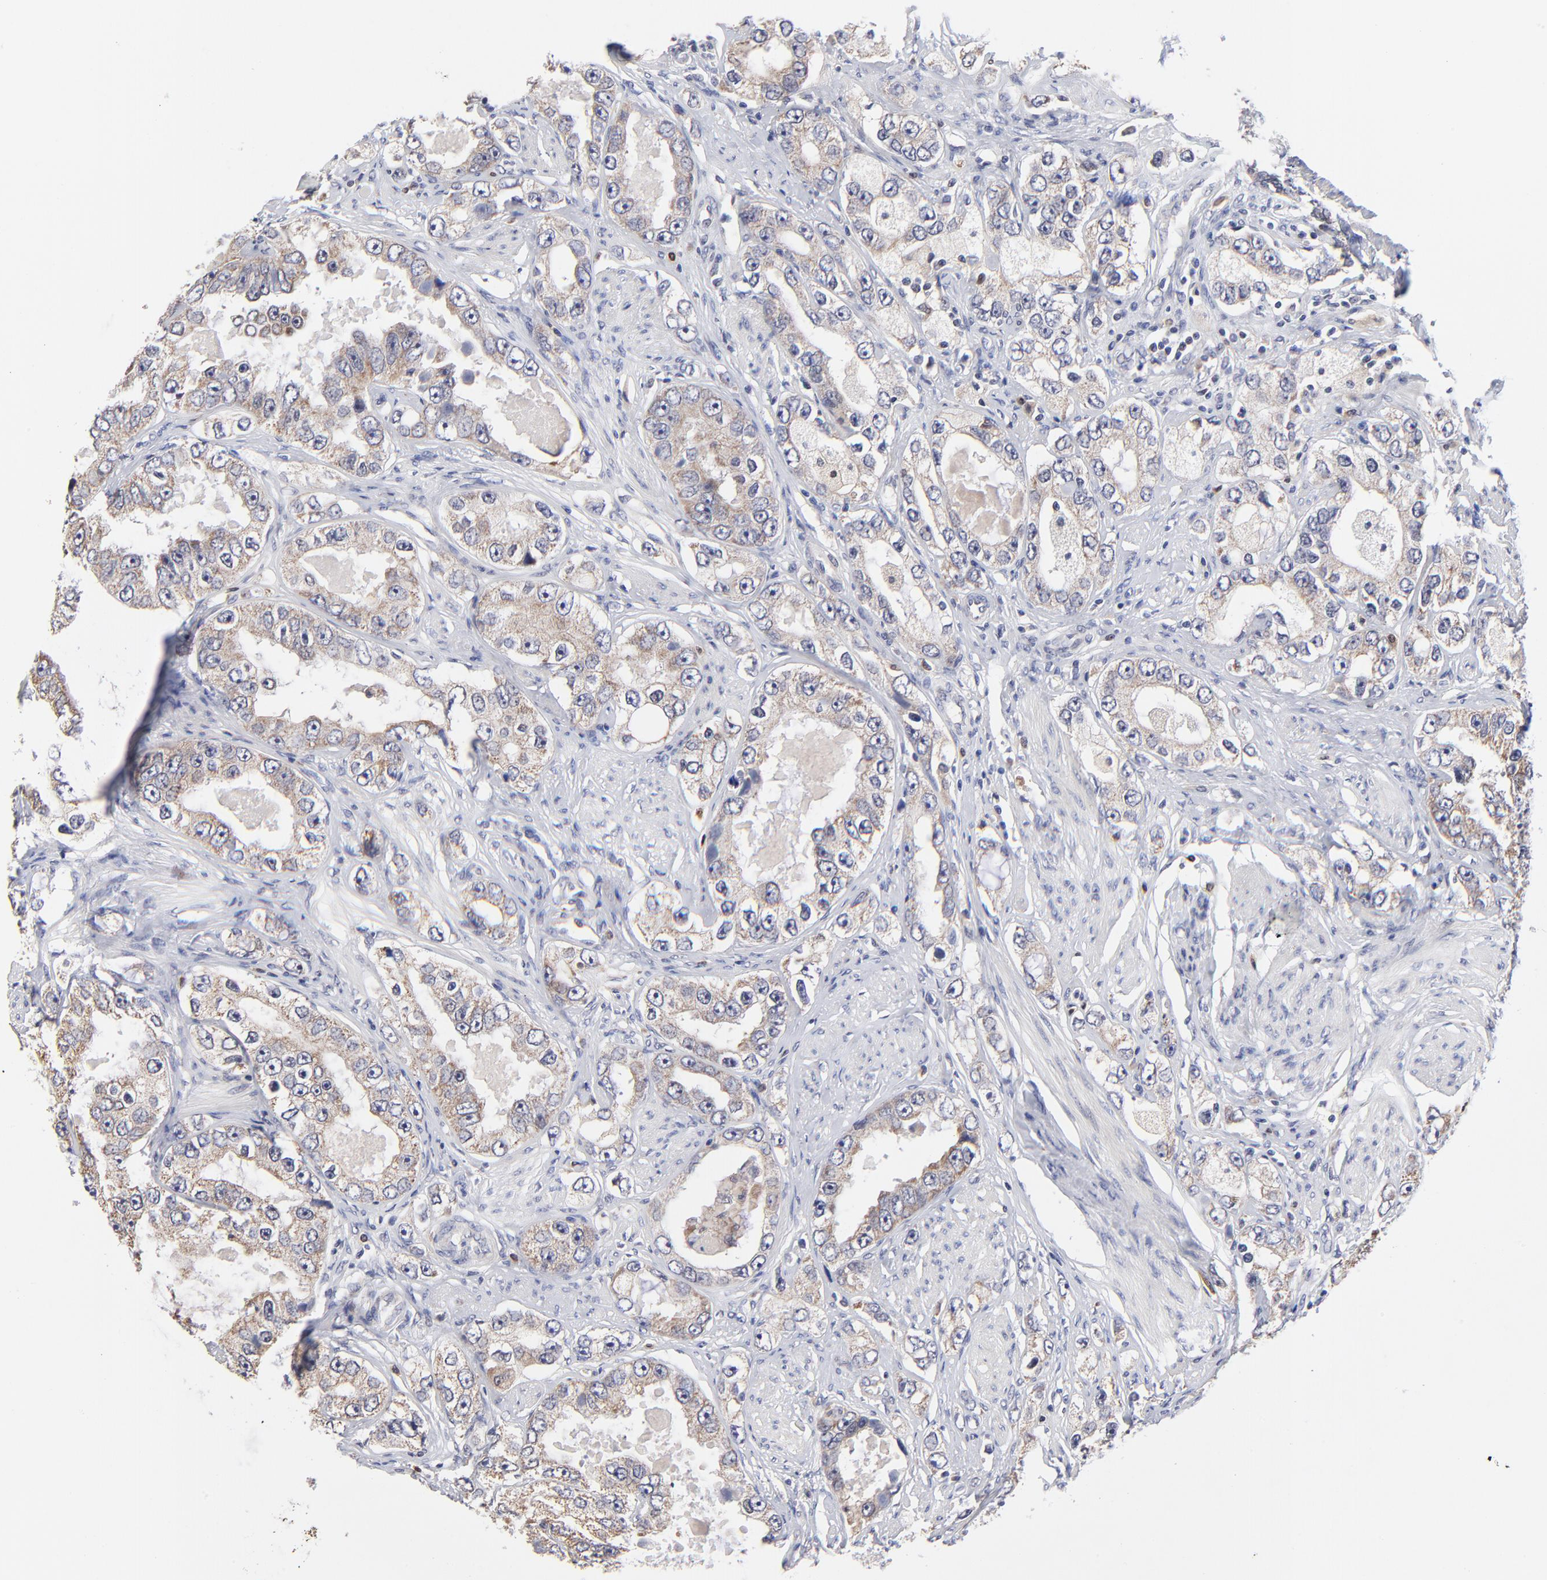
{"staining": {"intensity": "weak", "quantity": "25%-75%", "location": "cytoplasmic/membranous"}, "tissue": "prostate cancer", "cell_type": "Tumor cells", "image_type": "cancer", "snomed": [{"axis": "morphology", "description": "Adenocarcinoma, High grade"}, {"axis": "topography", "description": "Prostate"}], "caption": "Brown immunohistochemical staining in human prostate adenocarcinoma (high-grade) shows weak cytoplasmic/membranous expression in about 25%-75% of tumor cells. The staining is performed using DAB (3,3'-diaminobenzidine) brown chromogen to label protein expression. The nuclei are counter-stained blue using hematoxylin.", "gene": "FBXL12", "patient": {"sex": "male", "age": 63}}